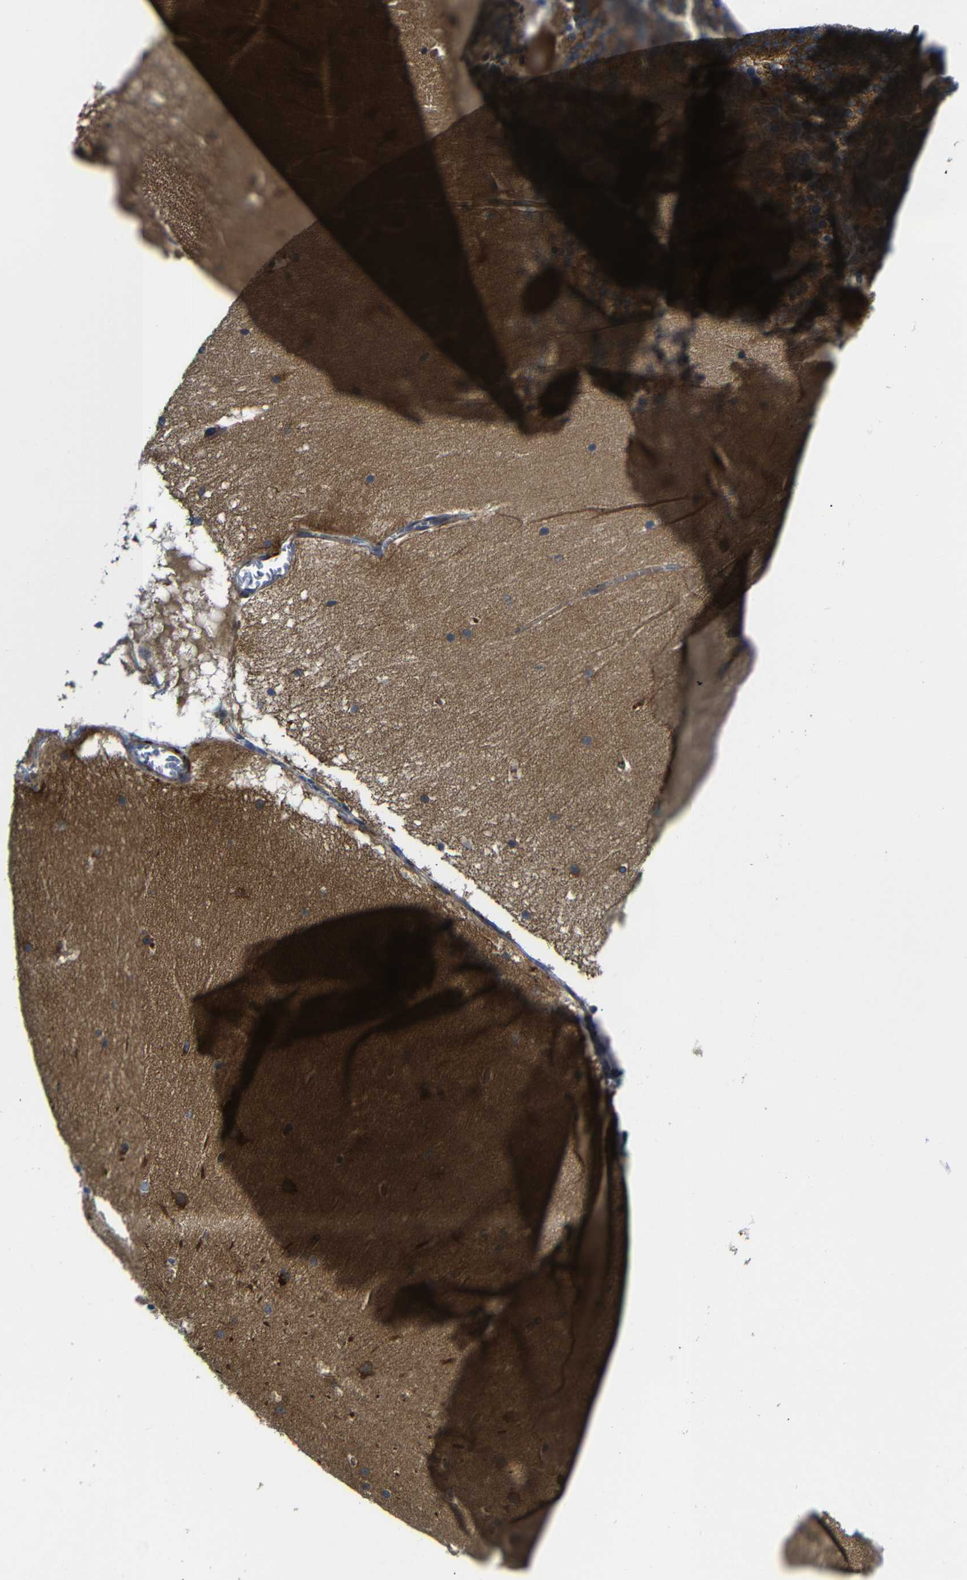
{"staining": {"intensity": "strong", "quantity": ">75%", "location": "cytoplasmic/membranous"}, "tissue": "cerebellum", "cell_type": "Cells in granular layer", "image_type": "normal", "snomed": [{"axis": "morphology", "description": "Normal tissue, NOS"}, {"axis": "topography", "description": "Cerebellum"}], "caption": "Strong cytoplasmic/membranous staining is appreciated in approximately >75% of cells in granular layer in normal cerebellum. (Brightfield microscopy of DAB IHC at high magnification).", "gene": "PARP14", "patient": {"sex": "female", "age": 19}}